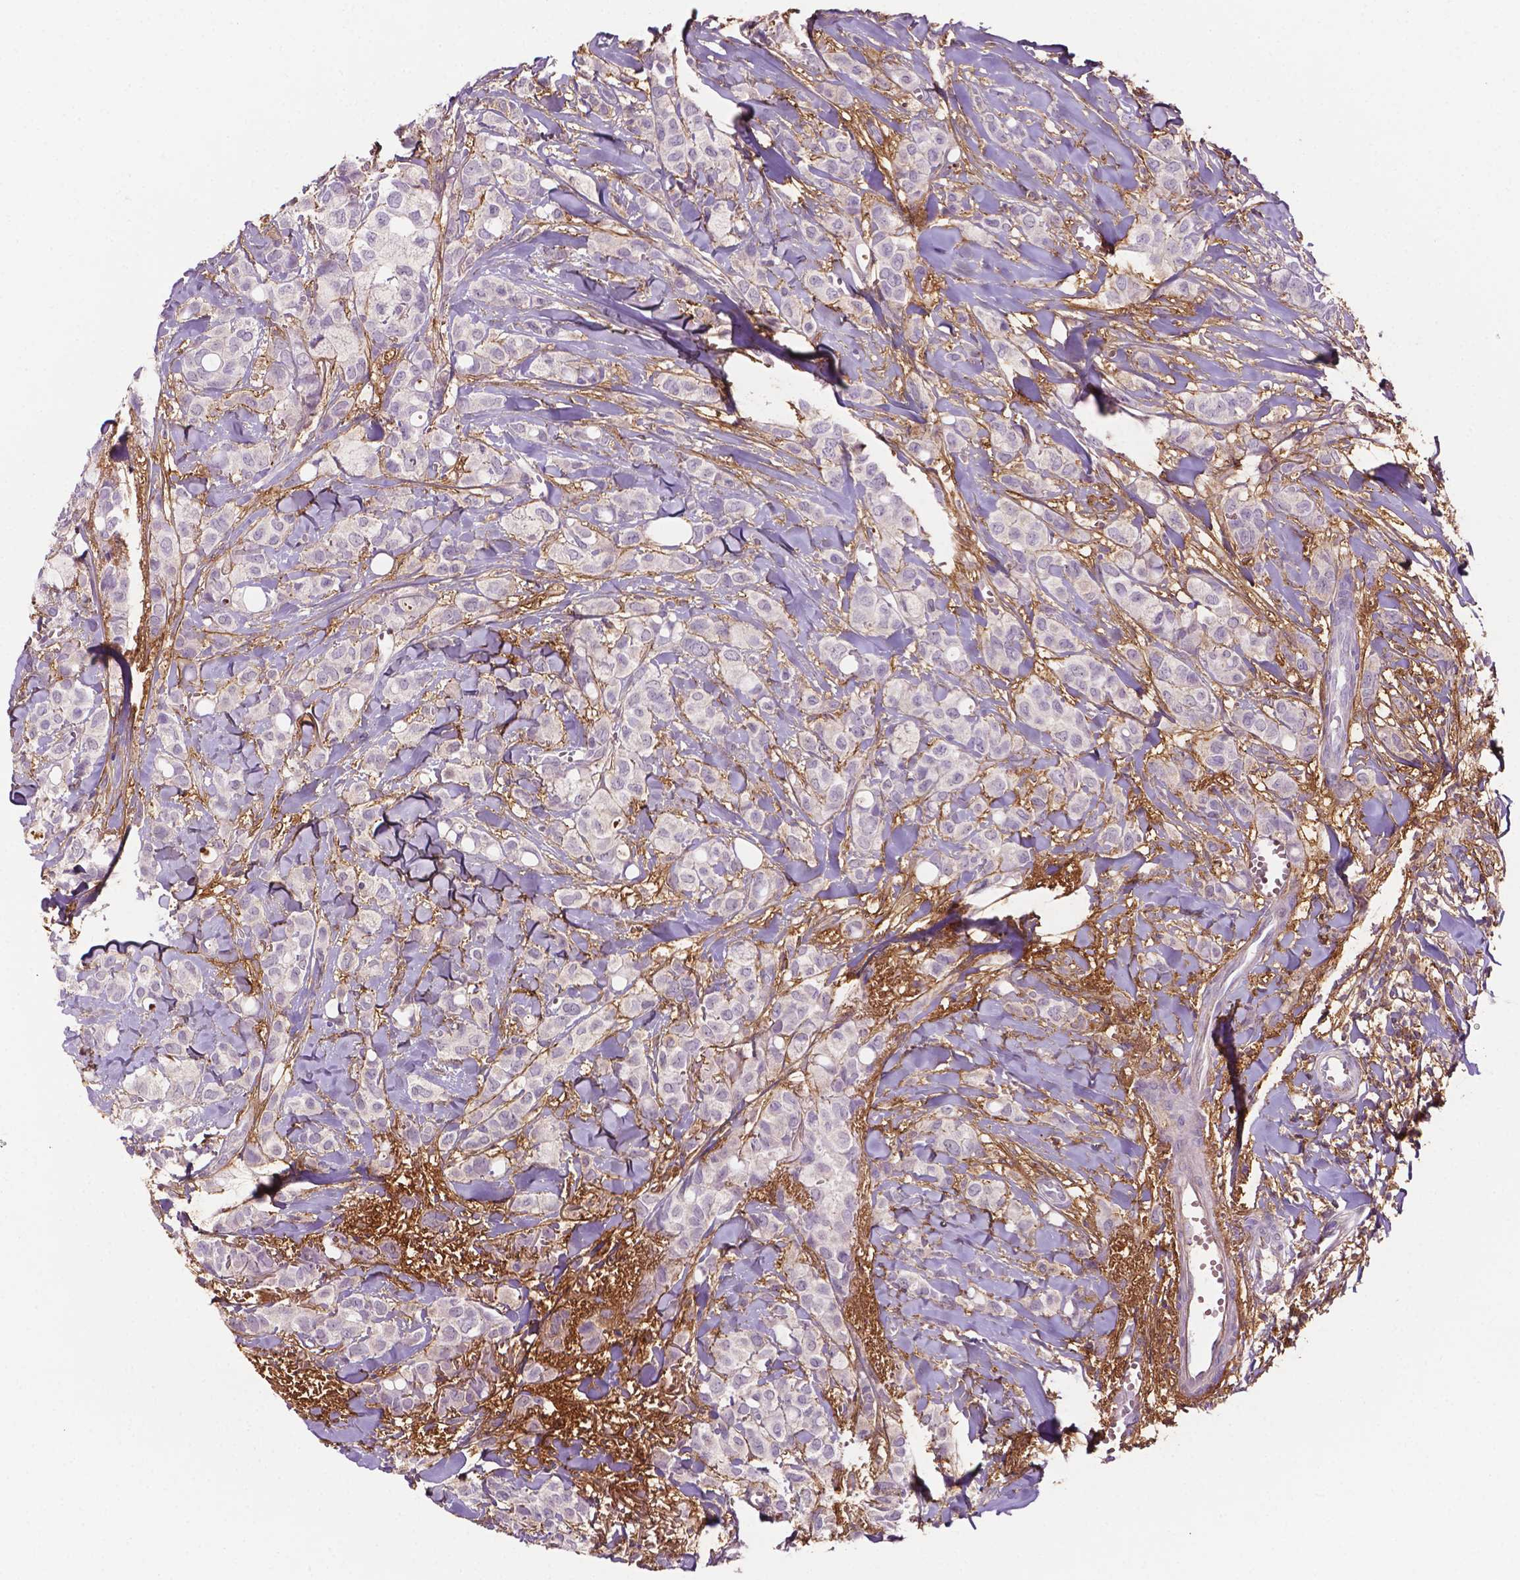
{"staining": {"intensity": "negative", "quantity": "none", "location": "none"}, "tissue": "breast cancer", "cell_type": "Tumor cells", "image_type": "cancer", "snomed": [{"axis": "morphology", "description": "Duct carcinoma"}, {"axis": "topography", "description": "Breast"}], "caption": "There is no significant staining in tumor cells of breast infiltrating ductal carcinoma. Nuclei are stained in blue.", "gene": "FBLN1", "patient": {"sex": "female", "age": 85}}